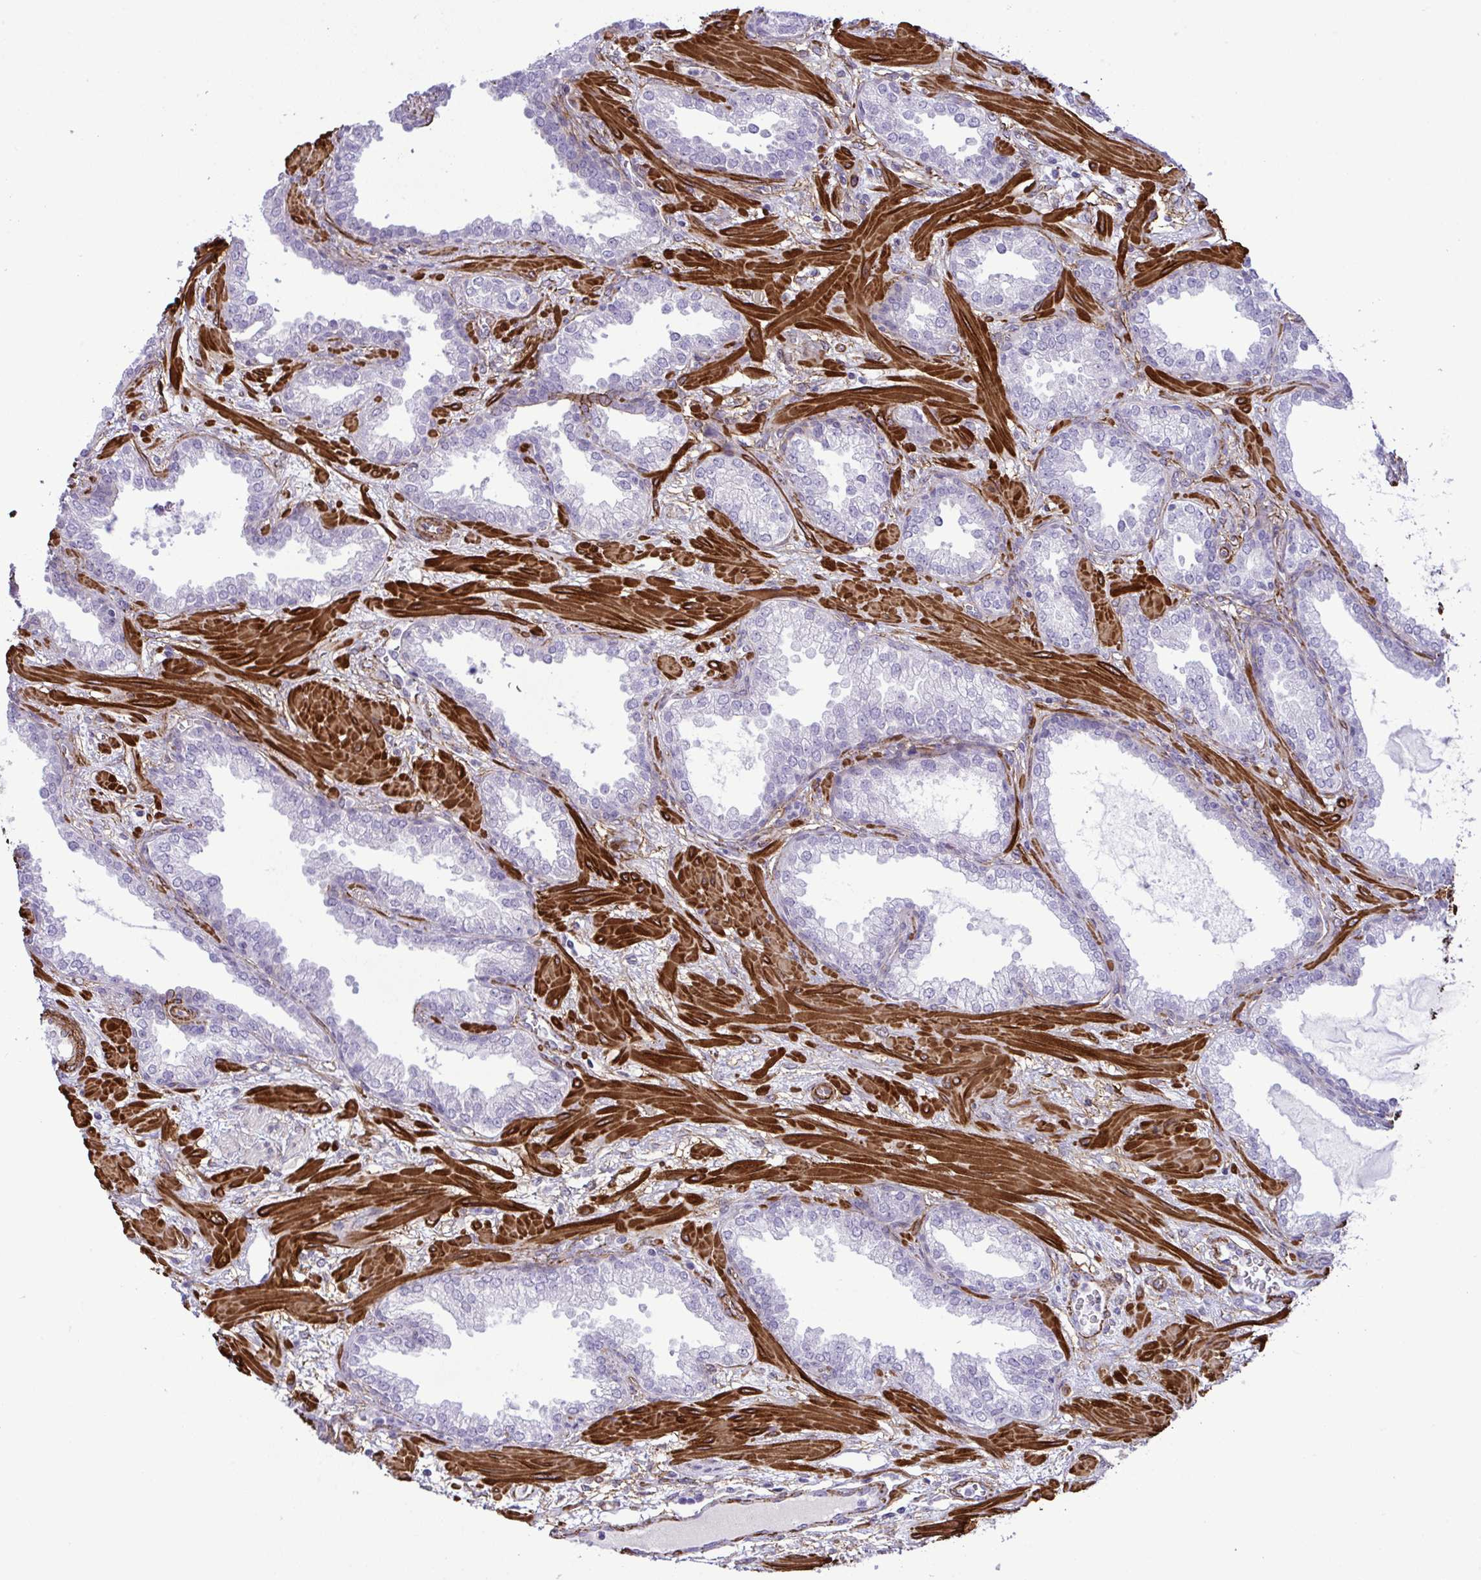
{"staining": {"intensity": "negative", "quantity": "none", "location": "none"}, "tissue": "prostate cancer", "cell_type": "Tumor cells", "image_type": "cancer", "snomed": [{"axis": "morphology", "description": "Adenocarcinoma, High grade"}, {"axis": "topography", "description": "Prostate"}], "caption": "IHC histopathology image of prostate cancer (adenocarcinoma (high-grade)) stained for a protein (brown), which demonstrates no expression in tumor cells.", "gene": "SYNPO2L", "patient": {"sex": "male", "age": 60}}